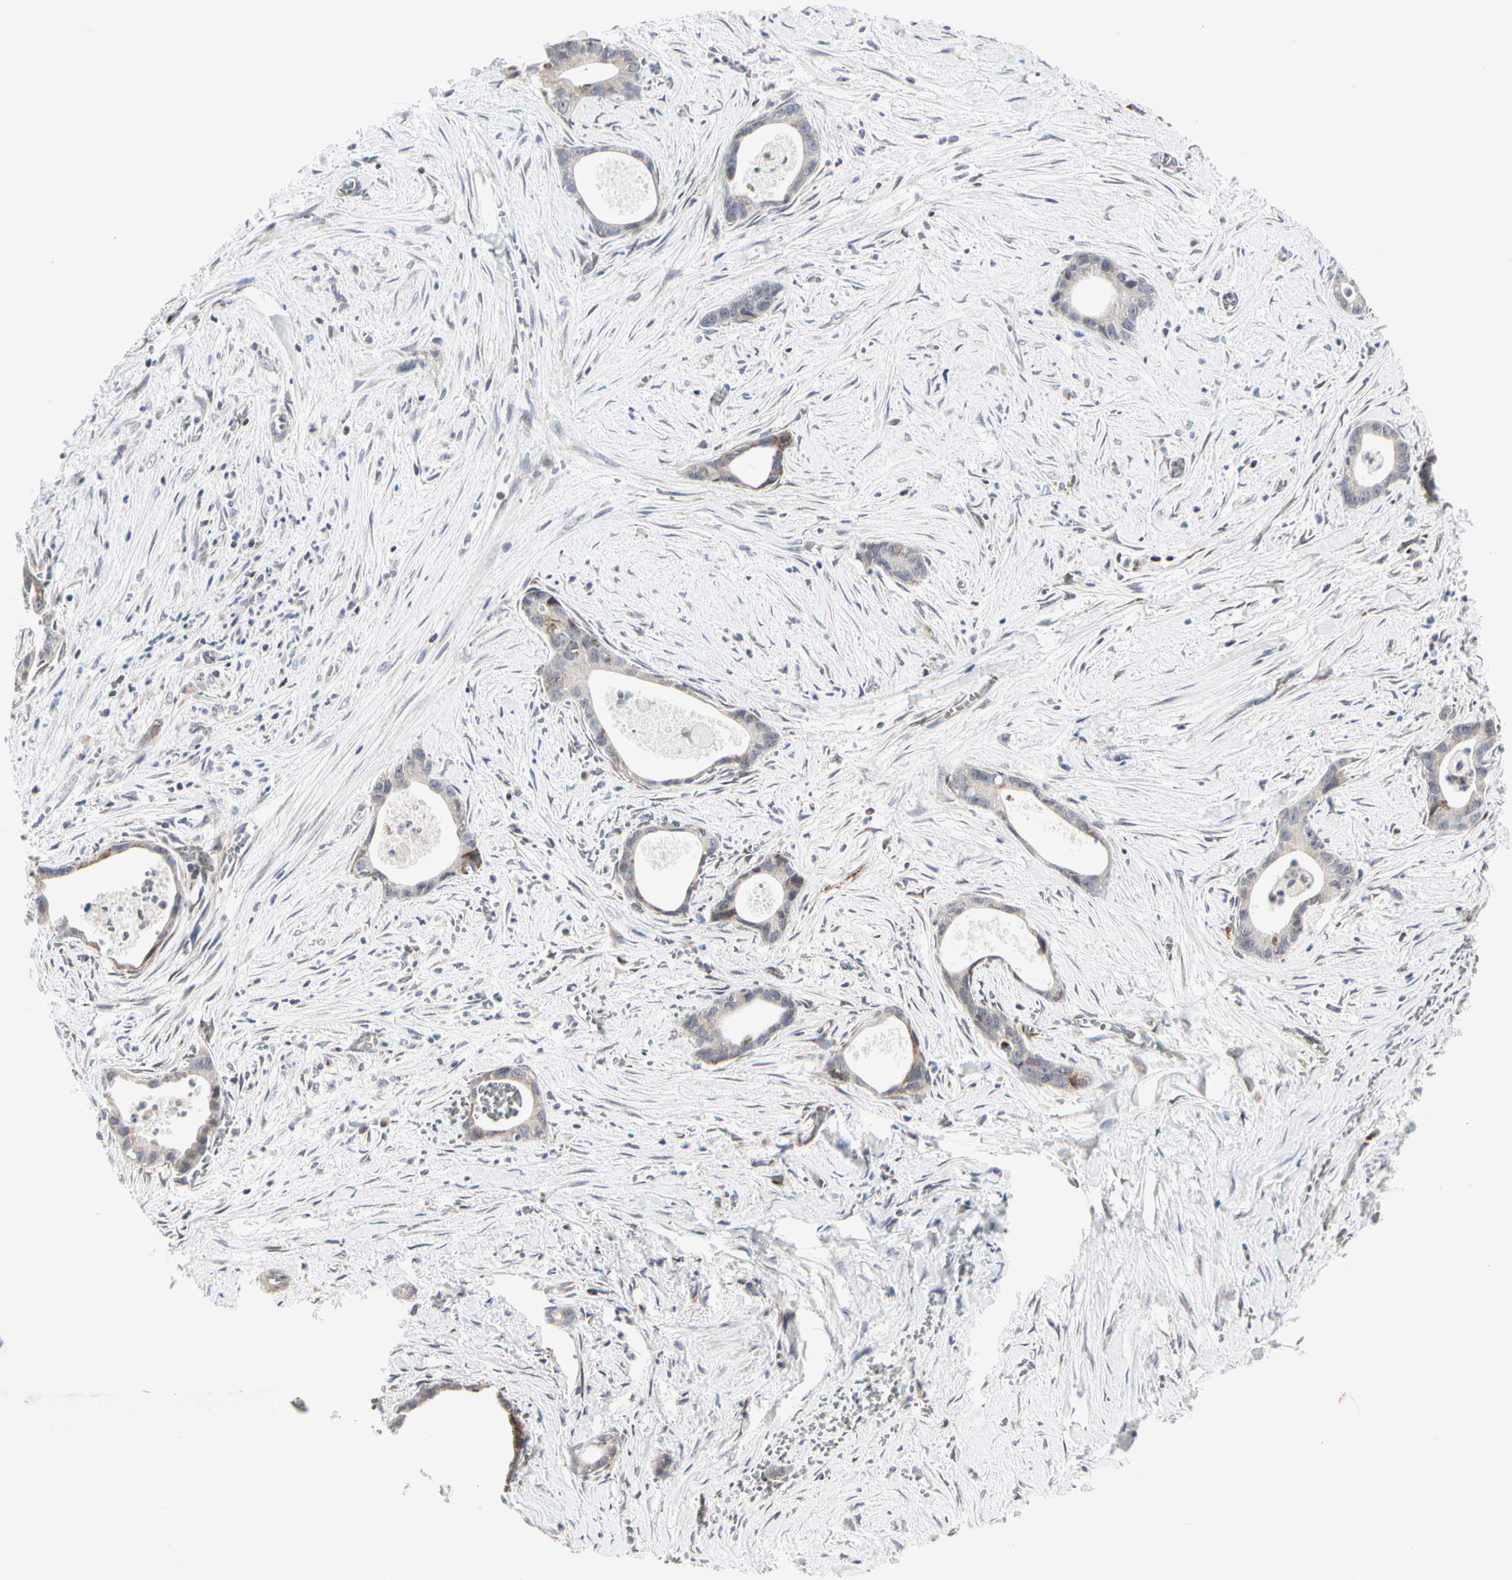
{"staining": {"intensity": "weak", "quantity": "<25%", "location": "cytoplasmic/membranous"}, "tissue": "liver cancer", "cell_type": "Tumor cells", "image_type": "cancer", "snomed": [{"axis": "morphology", "description": "Cholangiocarcinoma"}, {"axis": "topography", "description": "Liver"}], "caption": "This is a histopathology image of IHC staining of cholangiocarcinoma (liver), which shows no staining in tumor cells.", "gene": "TSKU", "patient": {"sex": "female", "age": 55}}